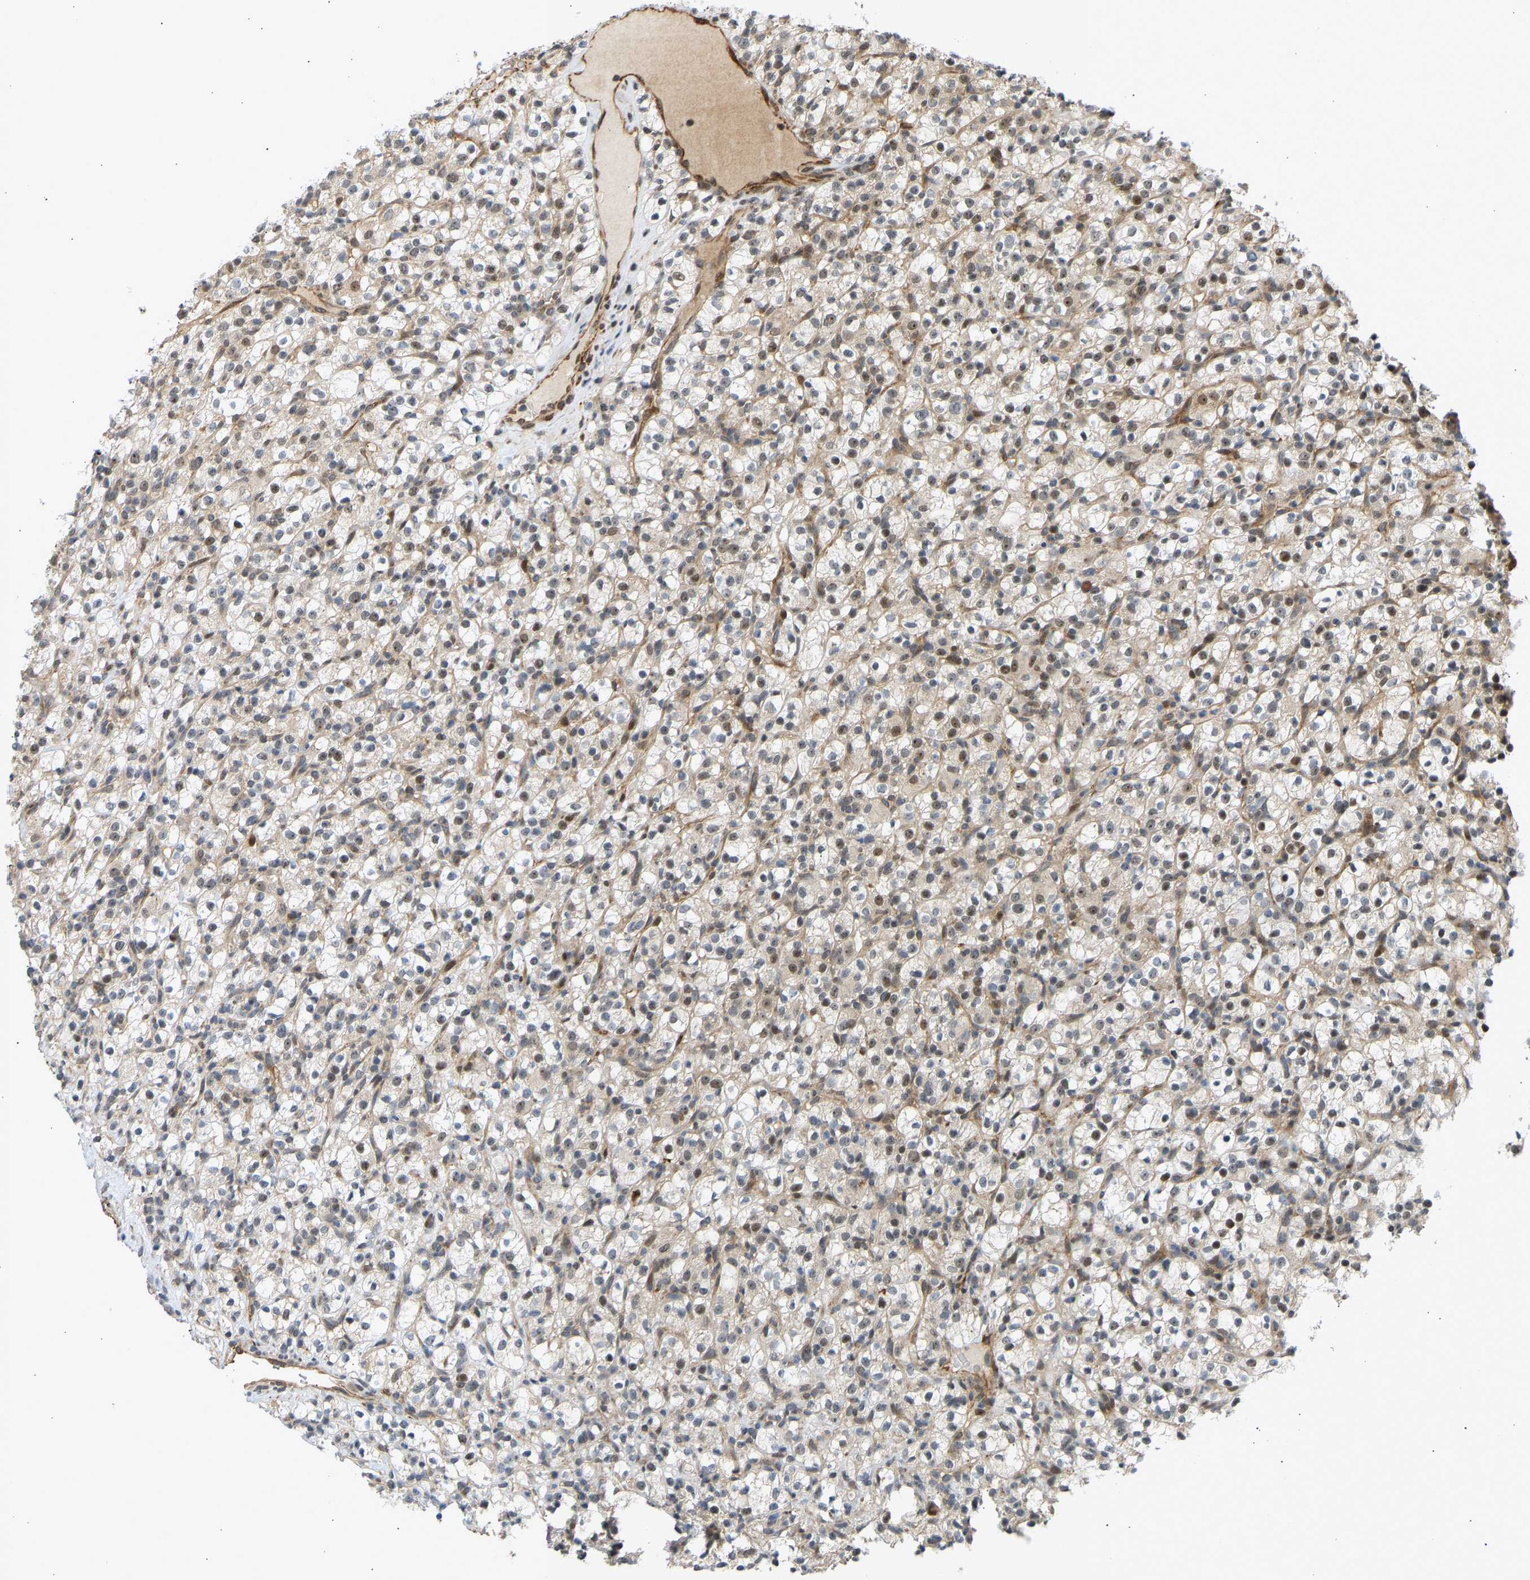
{"staining": {"intensity": "weak", "quantity": "25%-75%", "location": "nuclear"}, "tissue": "renal cancer", "cell_type": "Tumor cells", "image_type": "cancer", "snomed": [{"axis": "morphology", "description": "Normal tissue, NOS"}, {"axis": "morphology", "description": "Adenocarcinoma, NOS"}, {"axis": "topography", "description": "Kidney"}], "caption": "An IHC histopathology image of tumor tissue is shown. Protein staining in brown highlights weak nuclear positivity in renal cancer within tumor cells.", "gene": "BAG1", "patient": {"sex": "female", "age": 72}}